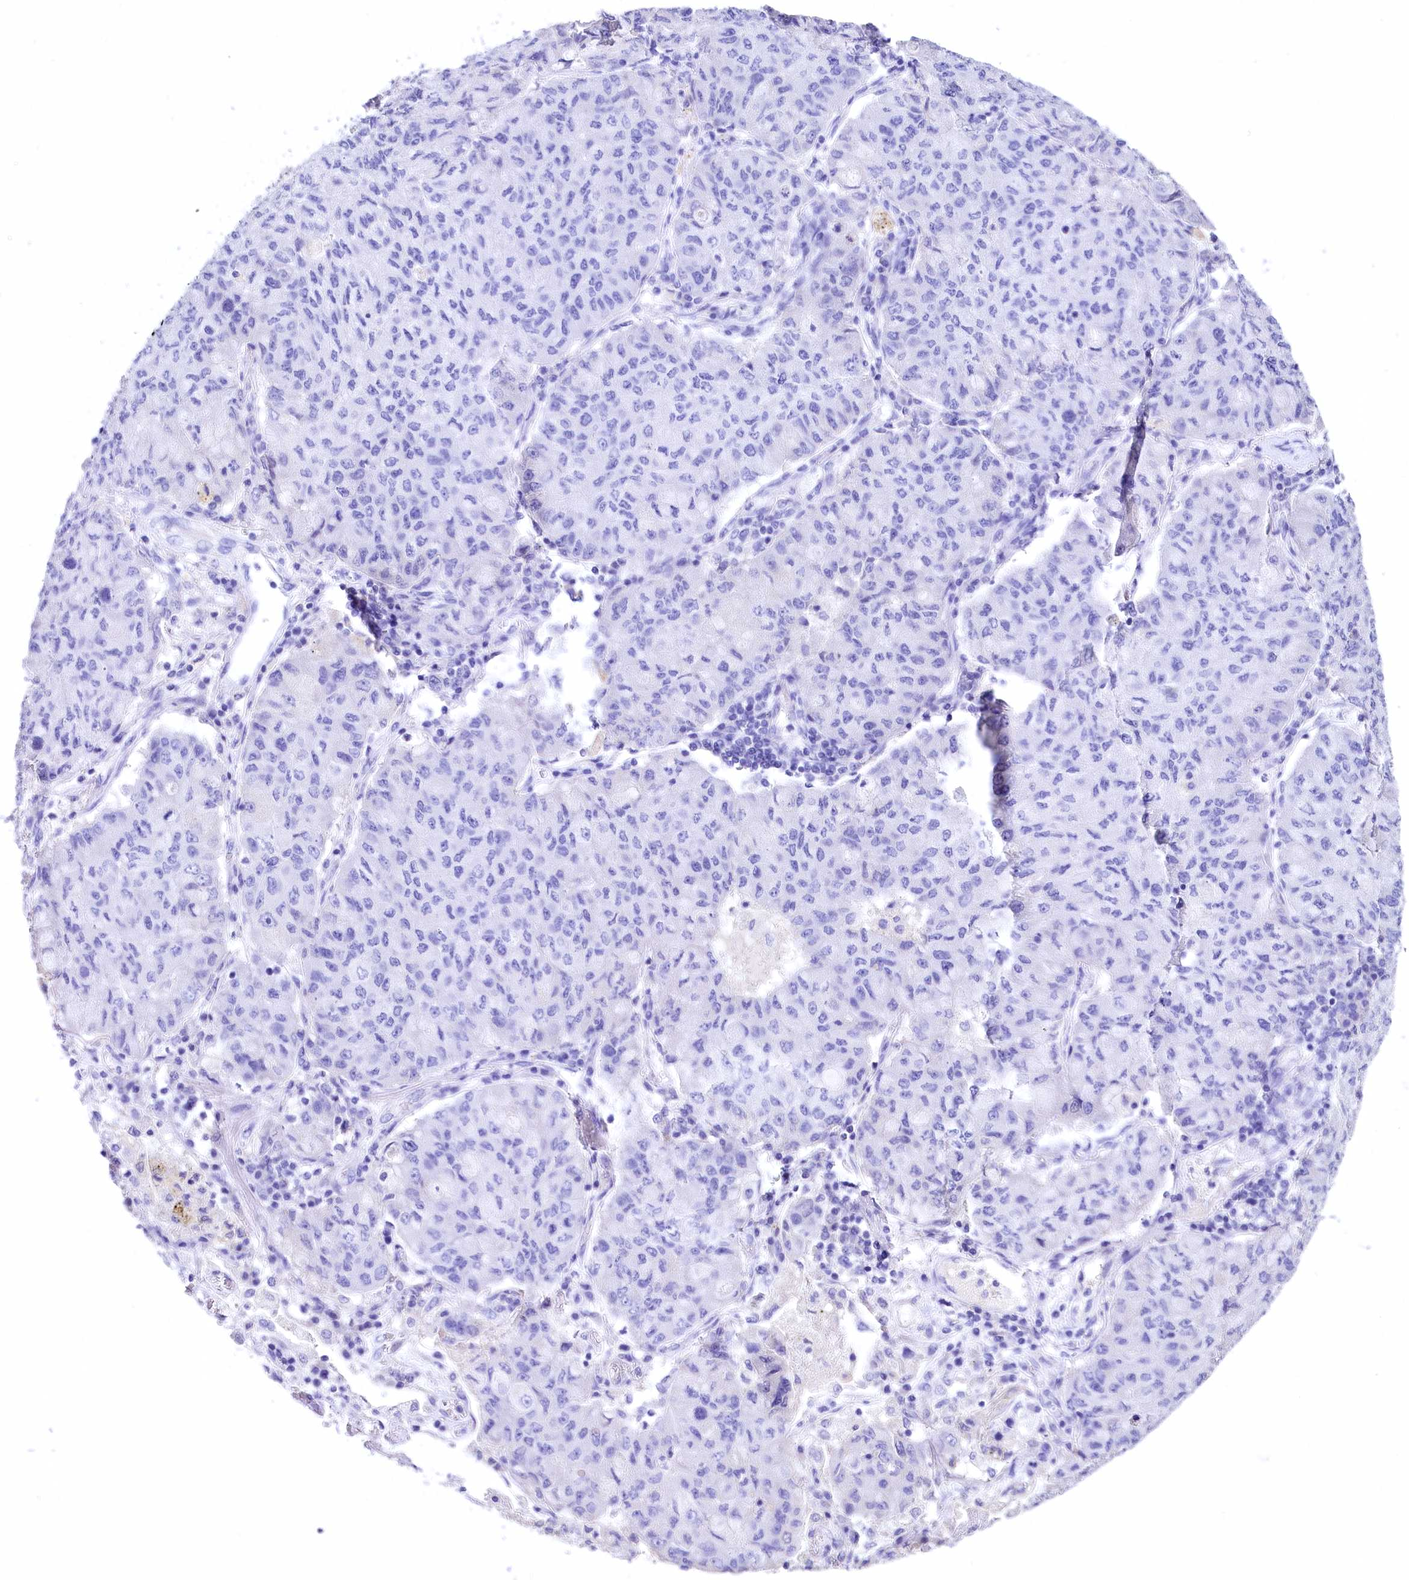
{"staining": {"intensity": "negative", "quantity": "none", "location": "none"}, "tissue": "lung cancer", "cell_type": "Tumor cells", "image_type": "cancer", "snomed": [{"axis": "morphology", "description": "Squamous cell carcinoma, NOS"}, {"axis": "topography", "description": "Lung"}], "caption": "Tumor cells are negative for protein expression in human lung cancer (squamous cell carcinoma).", "gene": "A2ML1", "patient": {"sex": "male", "age": 74}}